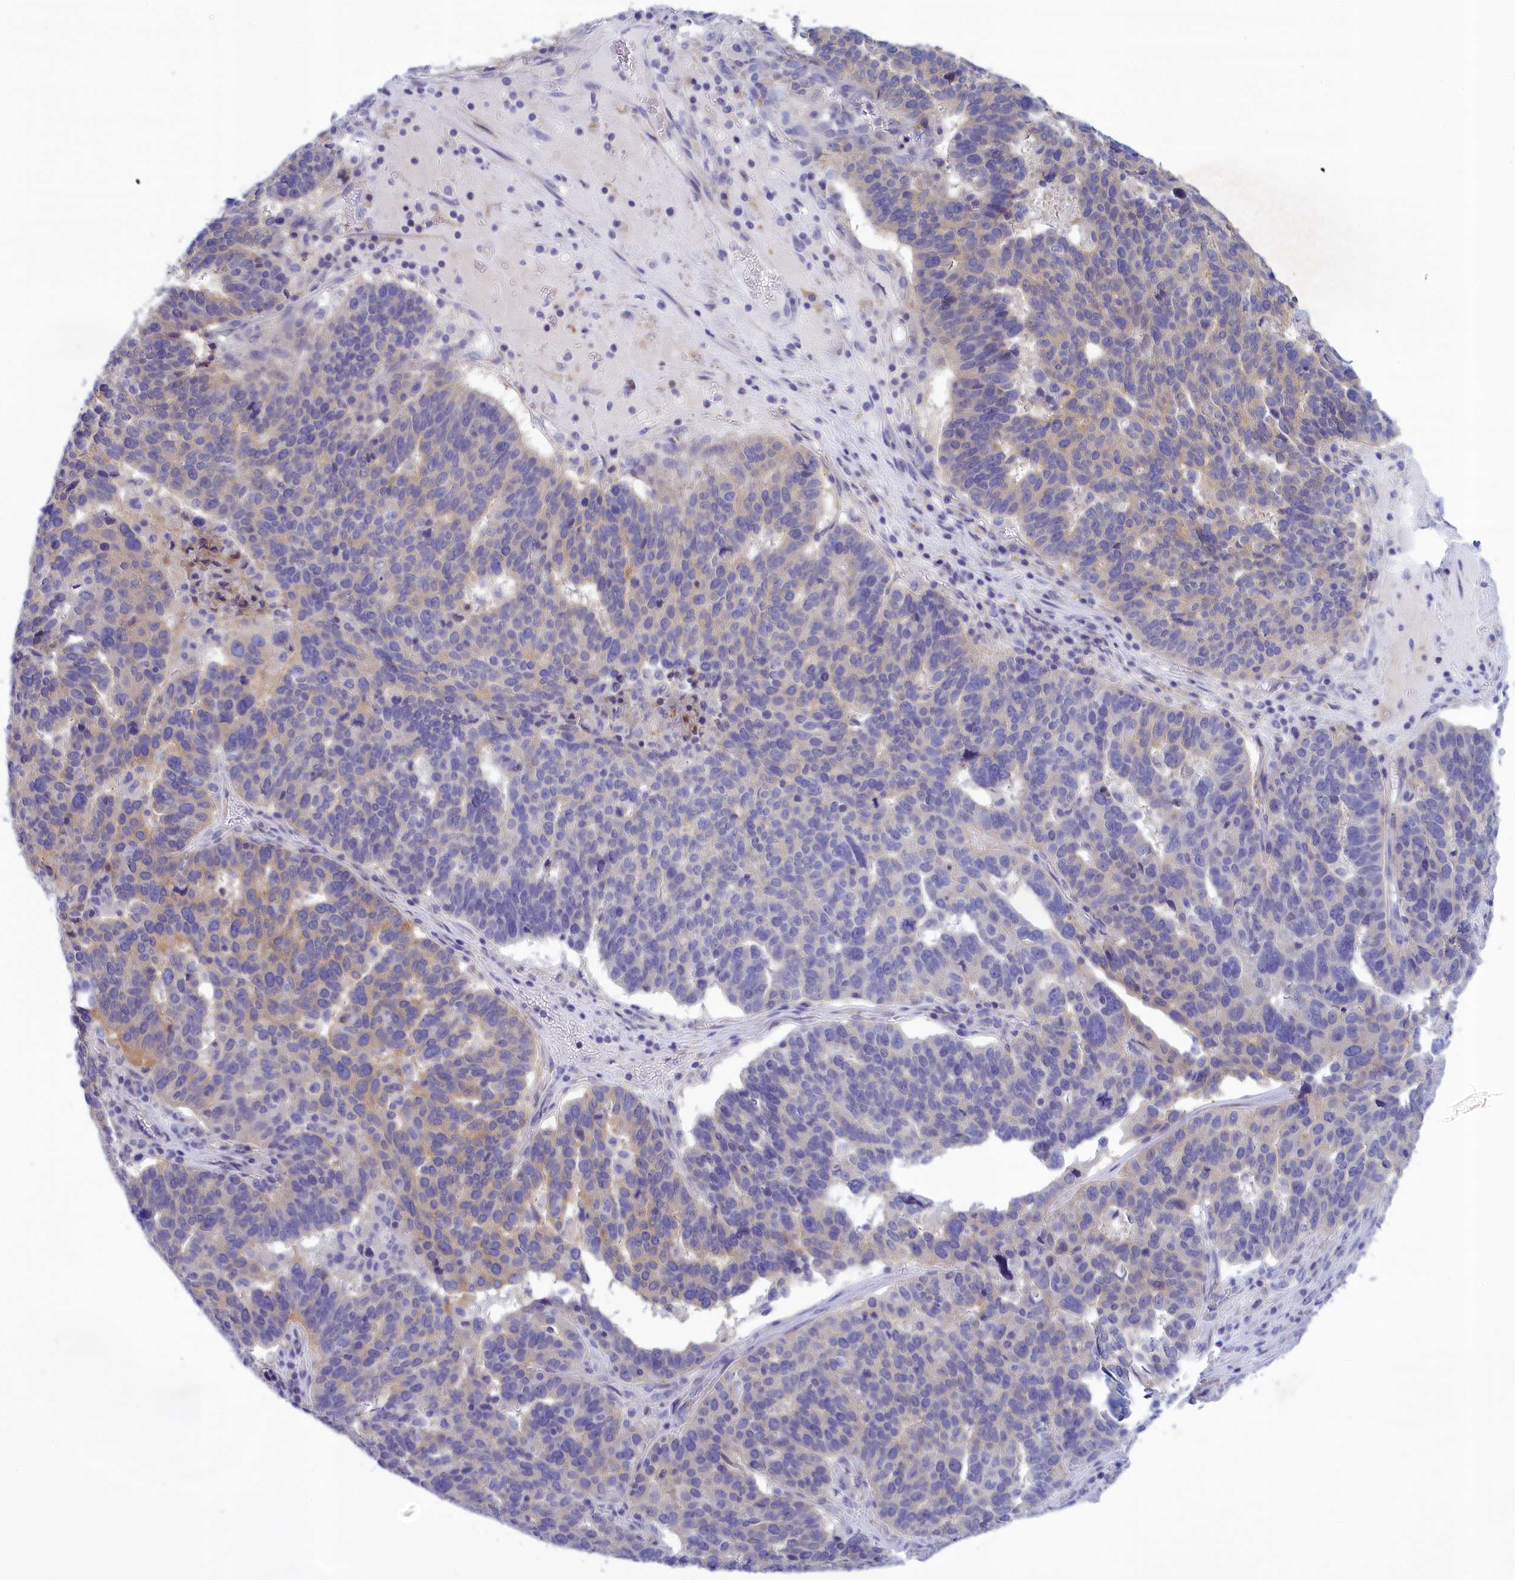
{"staining": {"intensity": "weak", "quantity": "<25%", "location": "cytoplasmic/membranous"}, "tissue": "ovarian cancer", "cell_type": "Tumor cells", "image_type": "cancer", "snomed": [{"axis": "morphology", "description": "Cystadenocarcinoma, serous, NOS"}, {"axis": "topography", "description": "Ovary"}], "caption": "Human ovarian cancer stained for a protein using IHC shows no expression in tumor cells.", "gene": "CORO2A", "patient": {"sex": "female", "age": 59}}